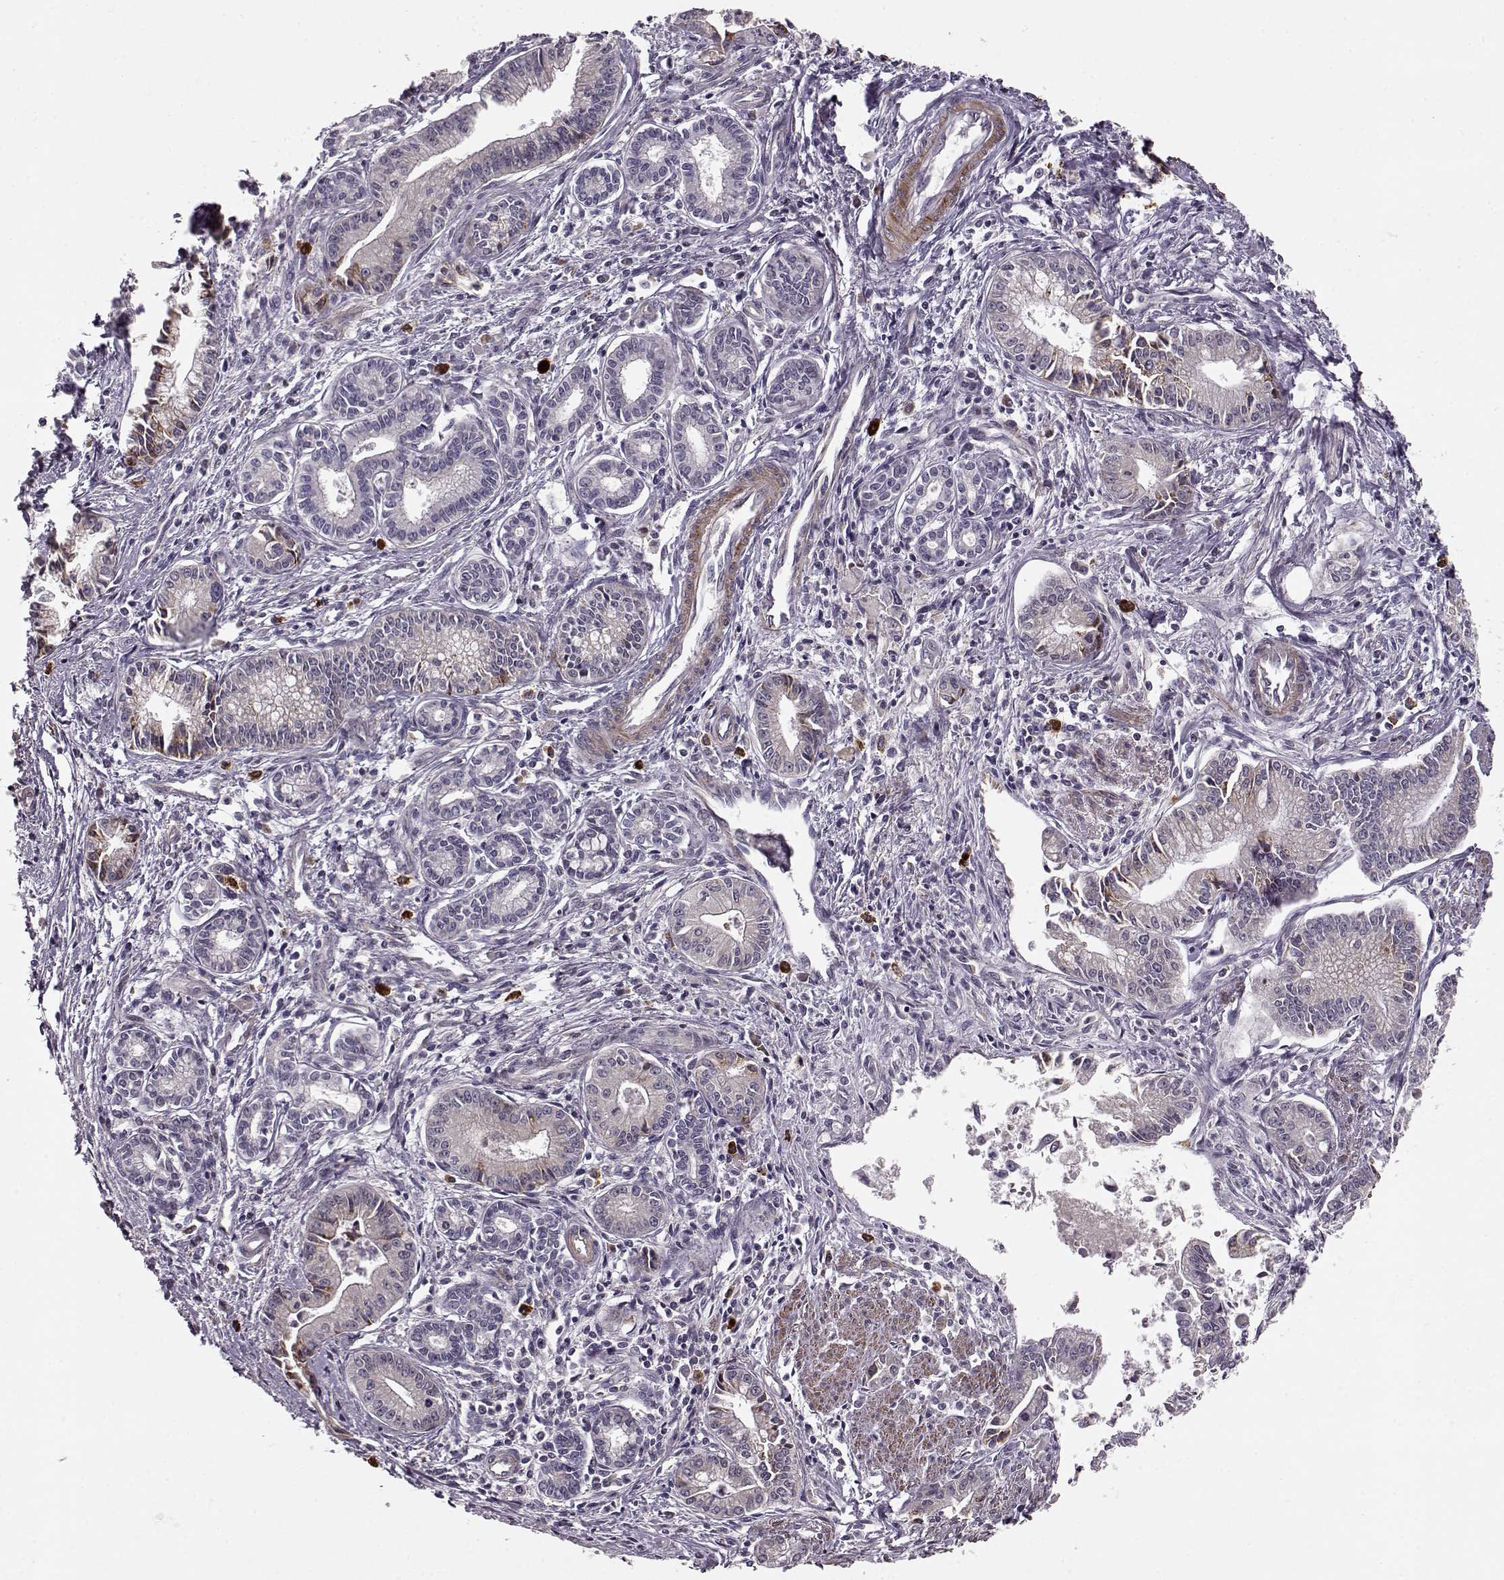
{"staining": {"intensity": "negative", "quantity": "none", "location": "none"}, "tissue": "pancreatic cancer", "cell_type": "Tumor cells", "image_type": "cancer", "snomed": [{"axis": "morphology", "description": "Adenocarcinoma, NOS"}, {"axis": "topography", "description": "Pancreas"}], "caption": "Histopathology image shows no protein staining in tumor cells of pancreatic adenocarcinoma tissue.", "gene": "SLAIN2", "patient": {"sex": "female", "age": 65}}